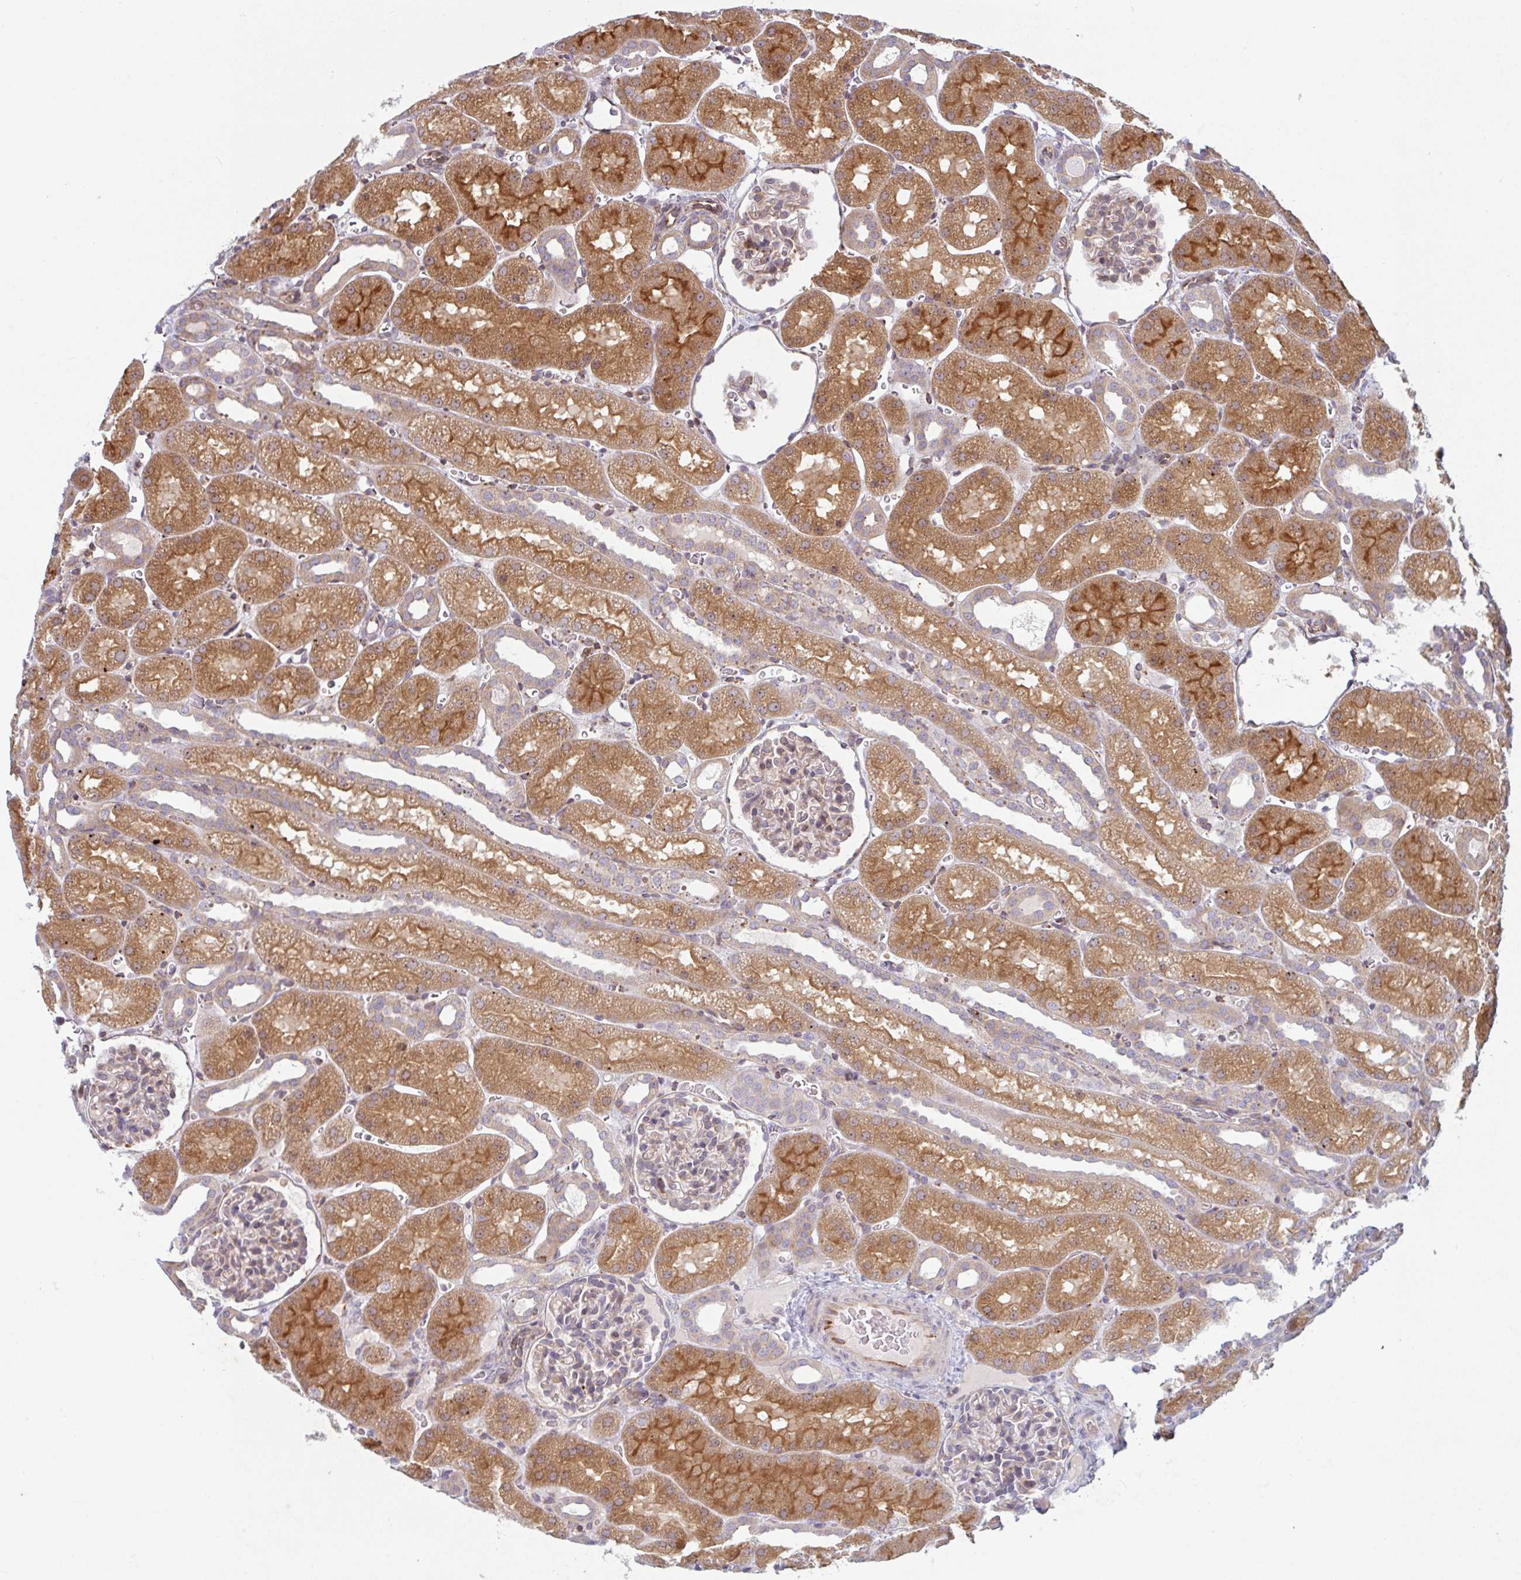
{"staining": {"intensity": "weak", "quantity": "25%-75%", "location": "cytoplasmic/membranous"}, "tissue": "kidney", "cell_type": "Cells in glomeruli", "image_type": "normal", "snomed": [{"axis": "morphology", "description": "Normal tissue, NOS"}, {"axis": "topography", "description": "Kidney"}], "caption": "Cells in glomeruli exhibit low levels of weak cytoplasmic/membranous staining in about 25%-75% of cells in benign human kidney.", "gene": "RIT1", "patient": {"sex": "male", "age": 2}}